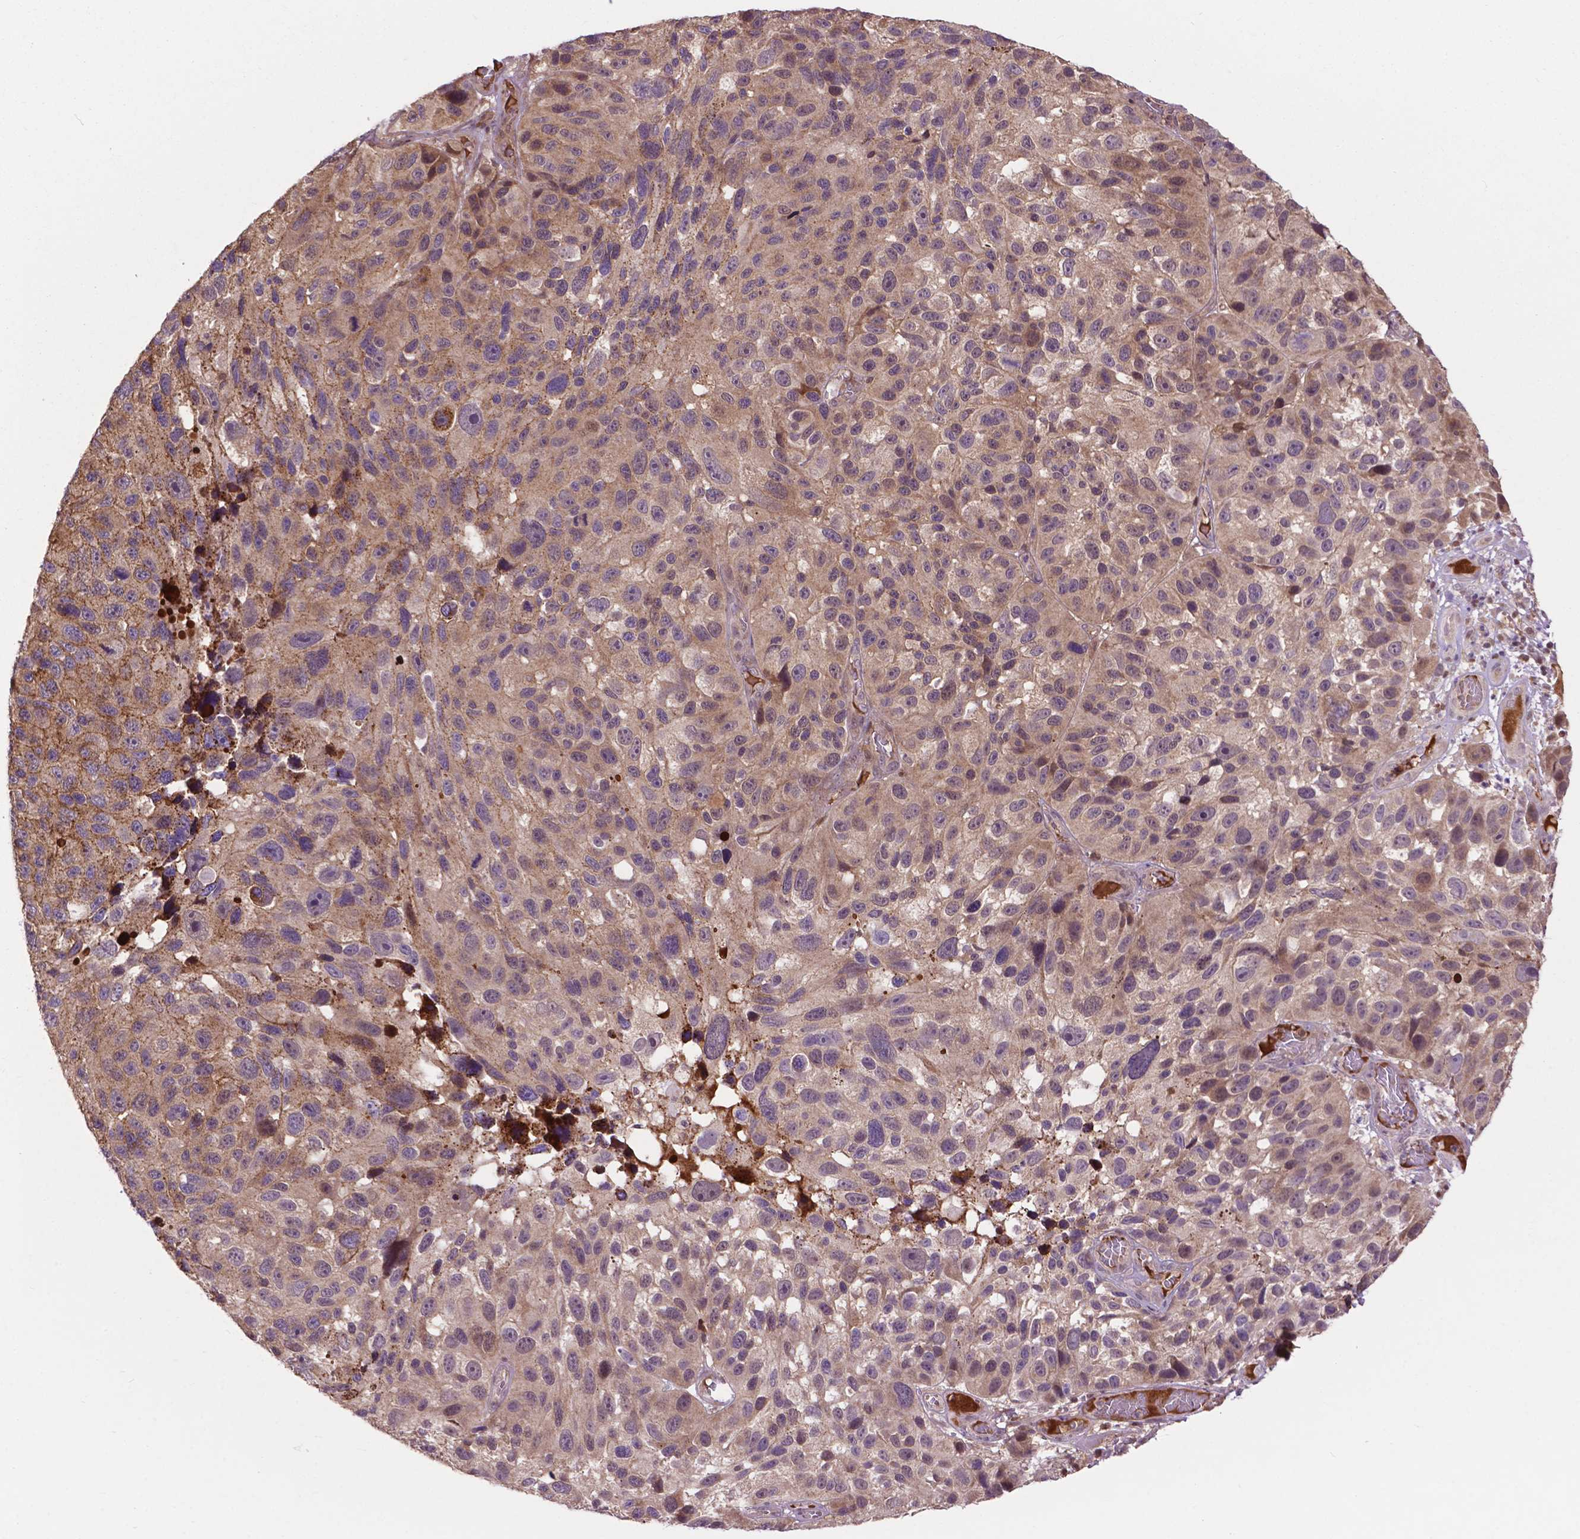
{"staining": {"intensity": "moderate", "quantity": ">75%", "location": "cytoplasmic/membranous"}, "tissue": "melanoma", "cell_type": "Tumor cells", "image_type": "cancer", "snomed": [{"axis": "morphology", "description": "Malignant melanoma, NOS"}, {"axis": "topography", "description": "Skin"}], "caption": "Tumor cells display medium levels of moderate cytoplasmic/membranous positivity in approximately >75% of cells in human melanoma.", "gene": "CHMP4A", "patient": {"sex": "male", "age": 53}}